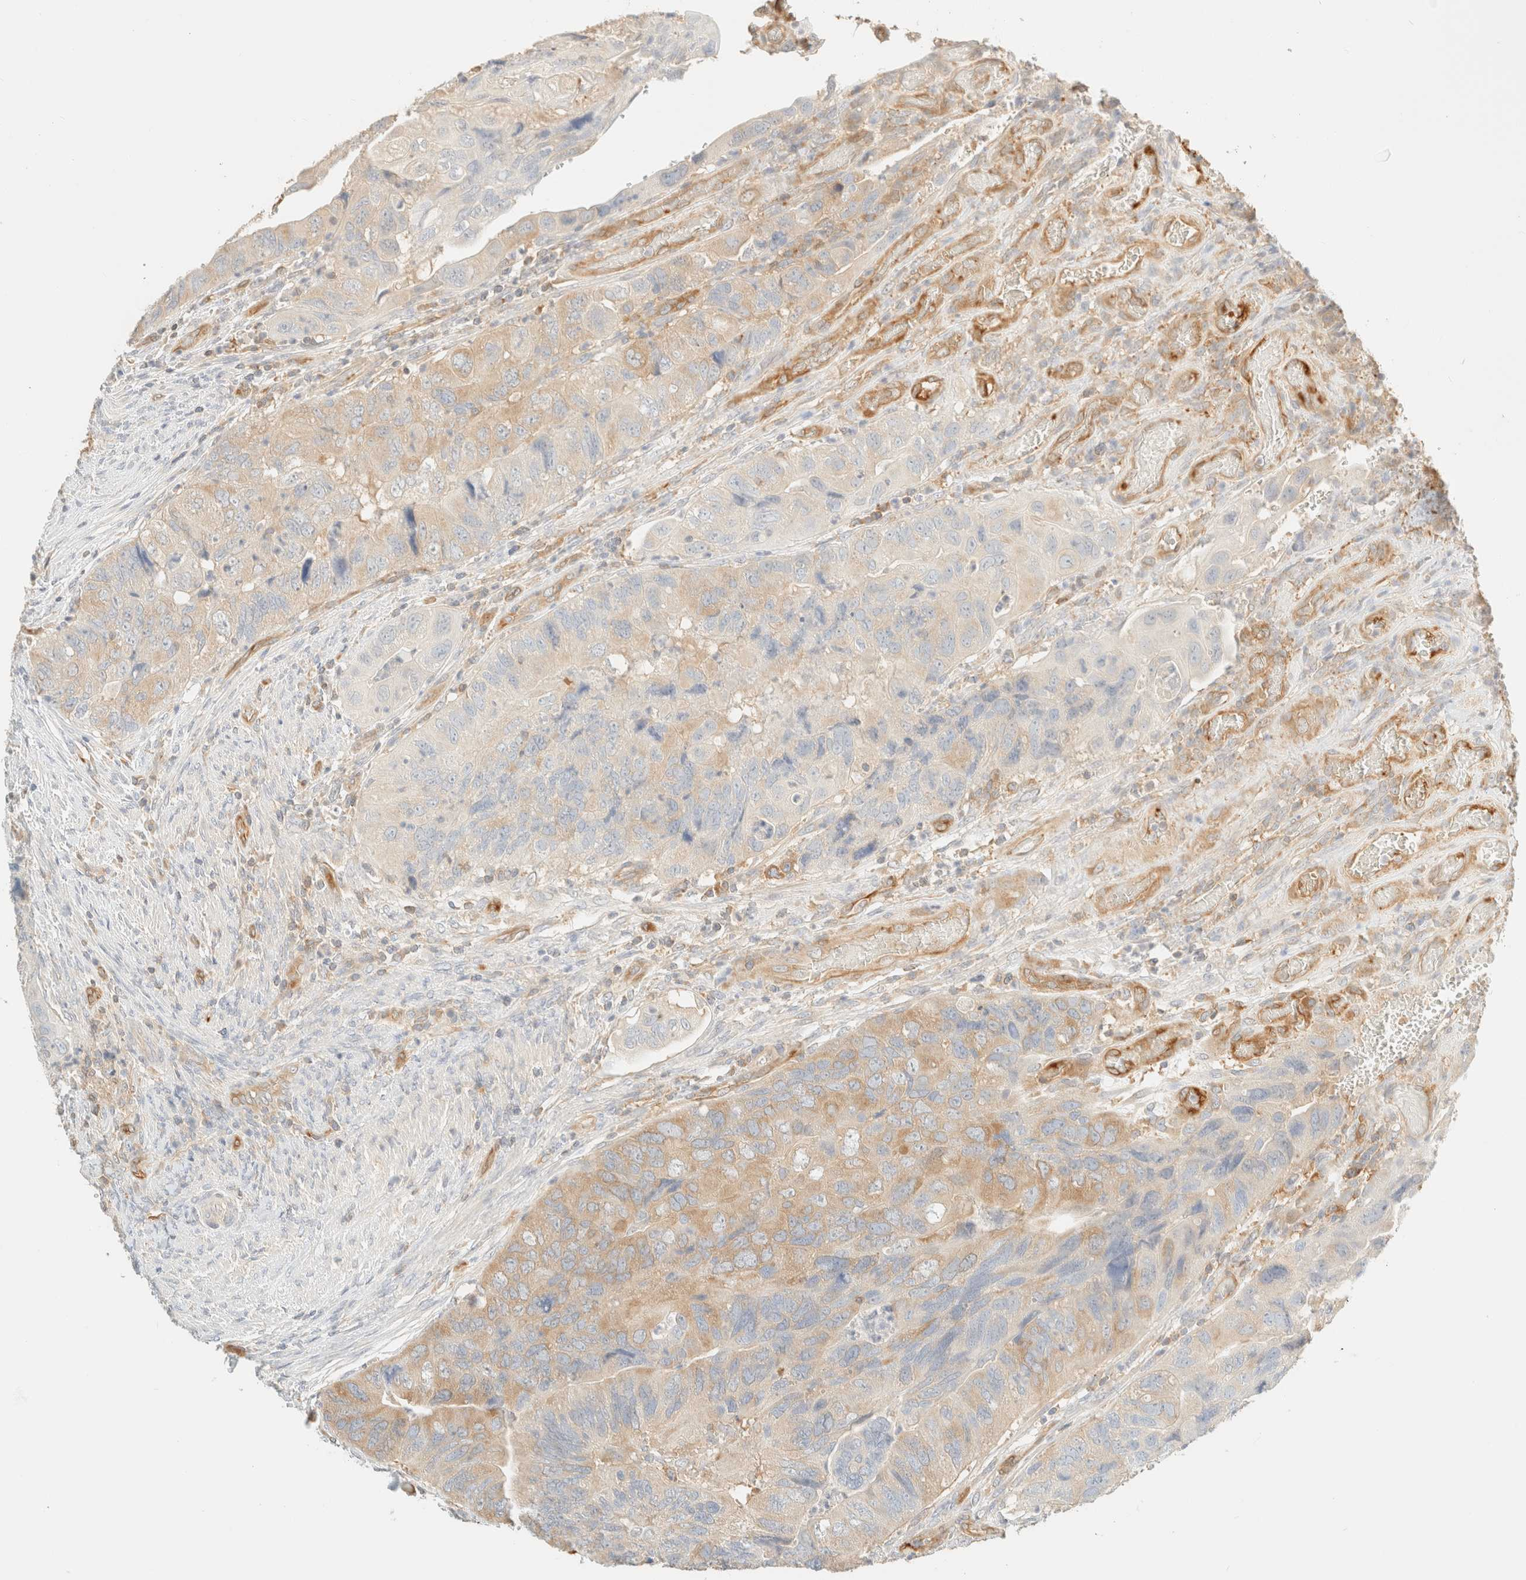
{"staining": {"intensity": "weak", "quantity": "25%-75%", "location": "cytoplasmic/membranous"}, "tissue": "colorectal cancer", "cell_type": "Tumor cells", "image_type": "cancer", "snomed": [{"axis": "morphology", "description": "Adenocarcinoma, NOS"}, {"axis": "topography", "description": "Rectum"}], "caption": "Immunohistochemistry (IHC) of human colorectal adenocarcinoma exhibits low levels of weak cytoplasmic/membranous positivity in about 25%-75% of tumor cells.", "gene": "FHOD1", "patient": {"sex": "male", "age": 63}}